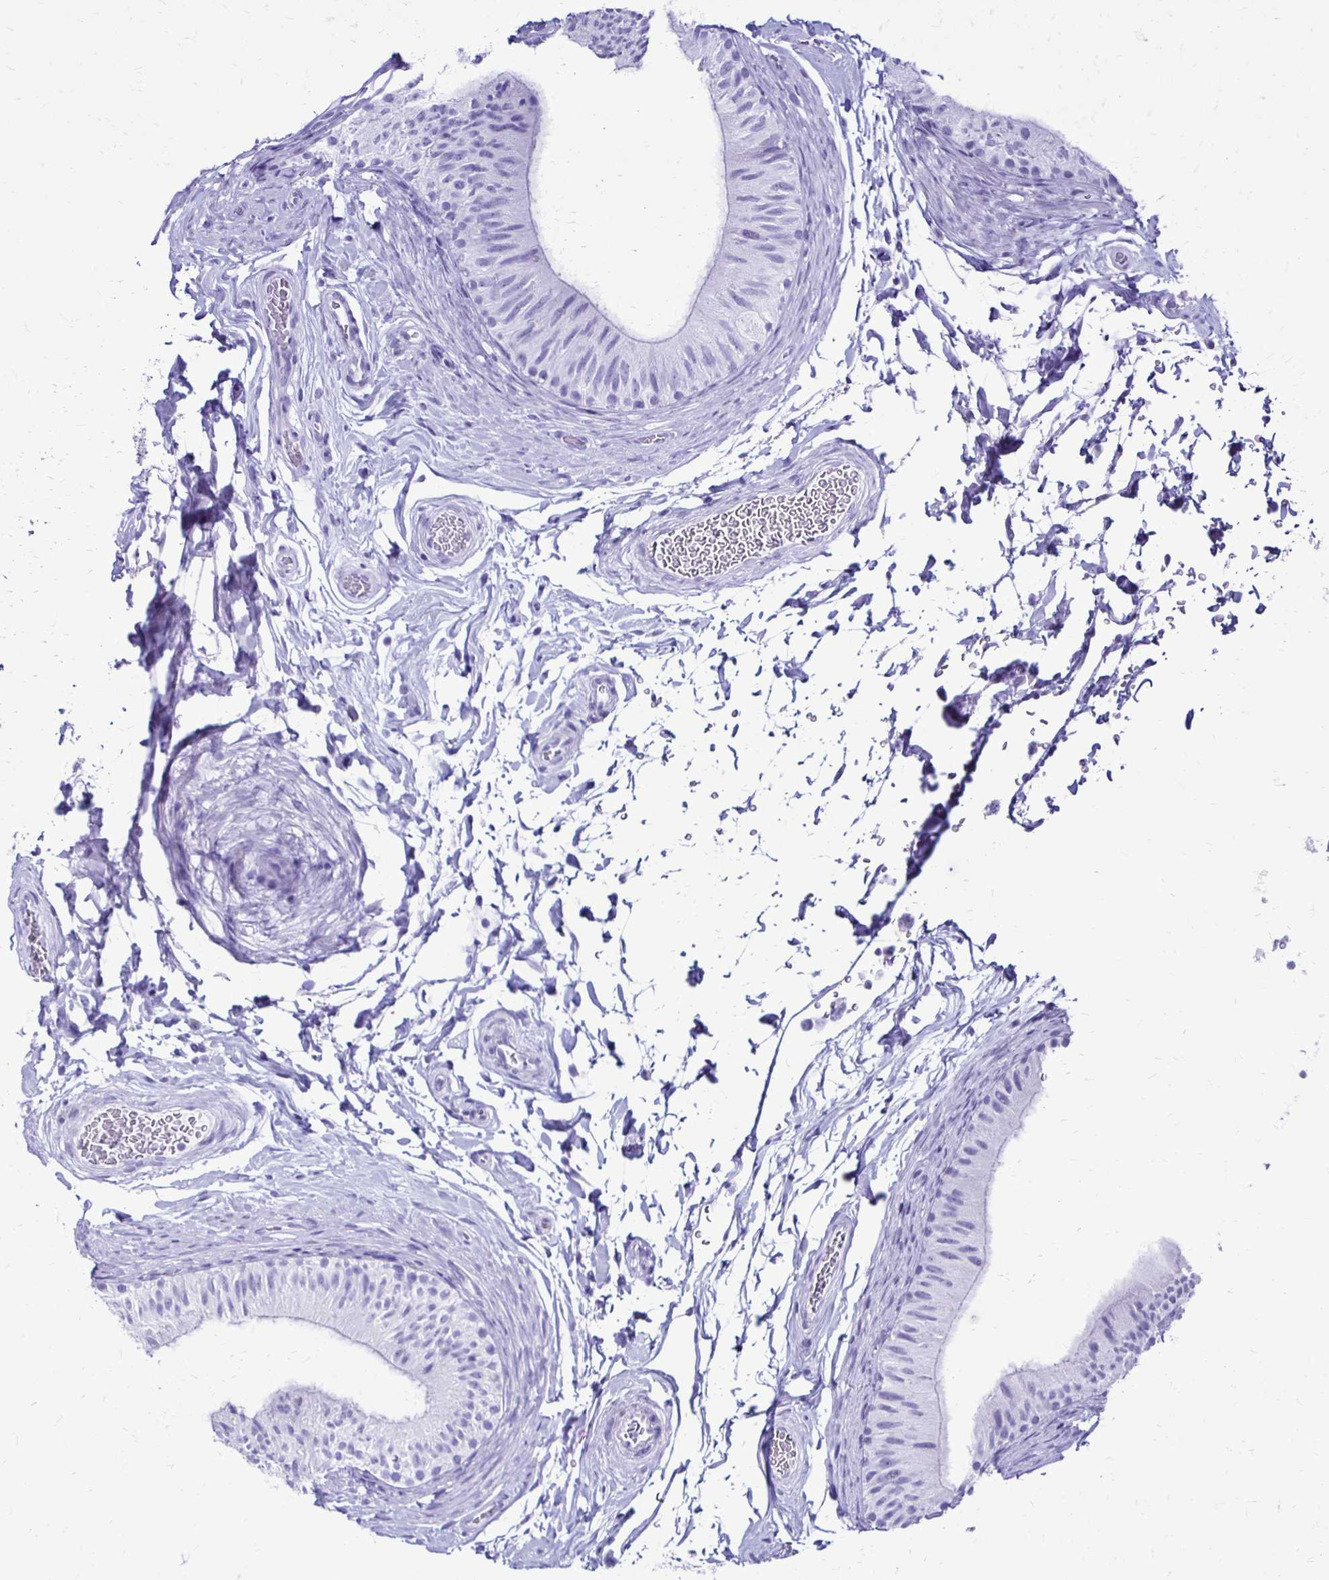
{"staining": {"intensity": "negative", "quantity": "none", "location": "none"}, "tissue": "epididymis", "cell_type": "Glandular cells", "image_type": "normal", "snomed": [{"axis": "morphology", "description": "Normal tissue, NOS"}, {"axis": "topography", "description": "Epididymis, spermatic cord, NOS"}, {"axis": "topography", "description": "Epididymis"}], "caption": "A high-resolution photomicrograph shows IHC staining of unremarkable epididymis, which reveals no significant positivity in glandular cells. (DAB (3,3'-diaminobenzidine) immunohistochemistry, high magnification).", "gene": "CST5", "patient": {"sex": "male", "age": 31}}